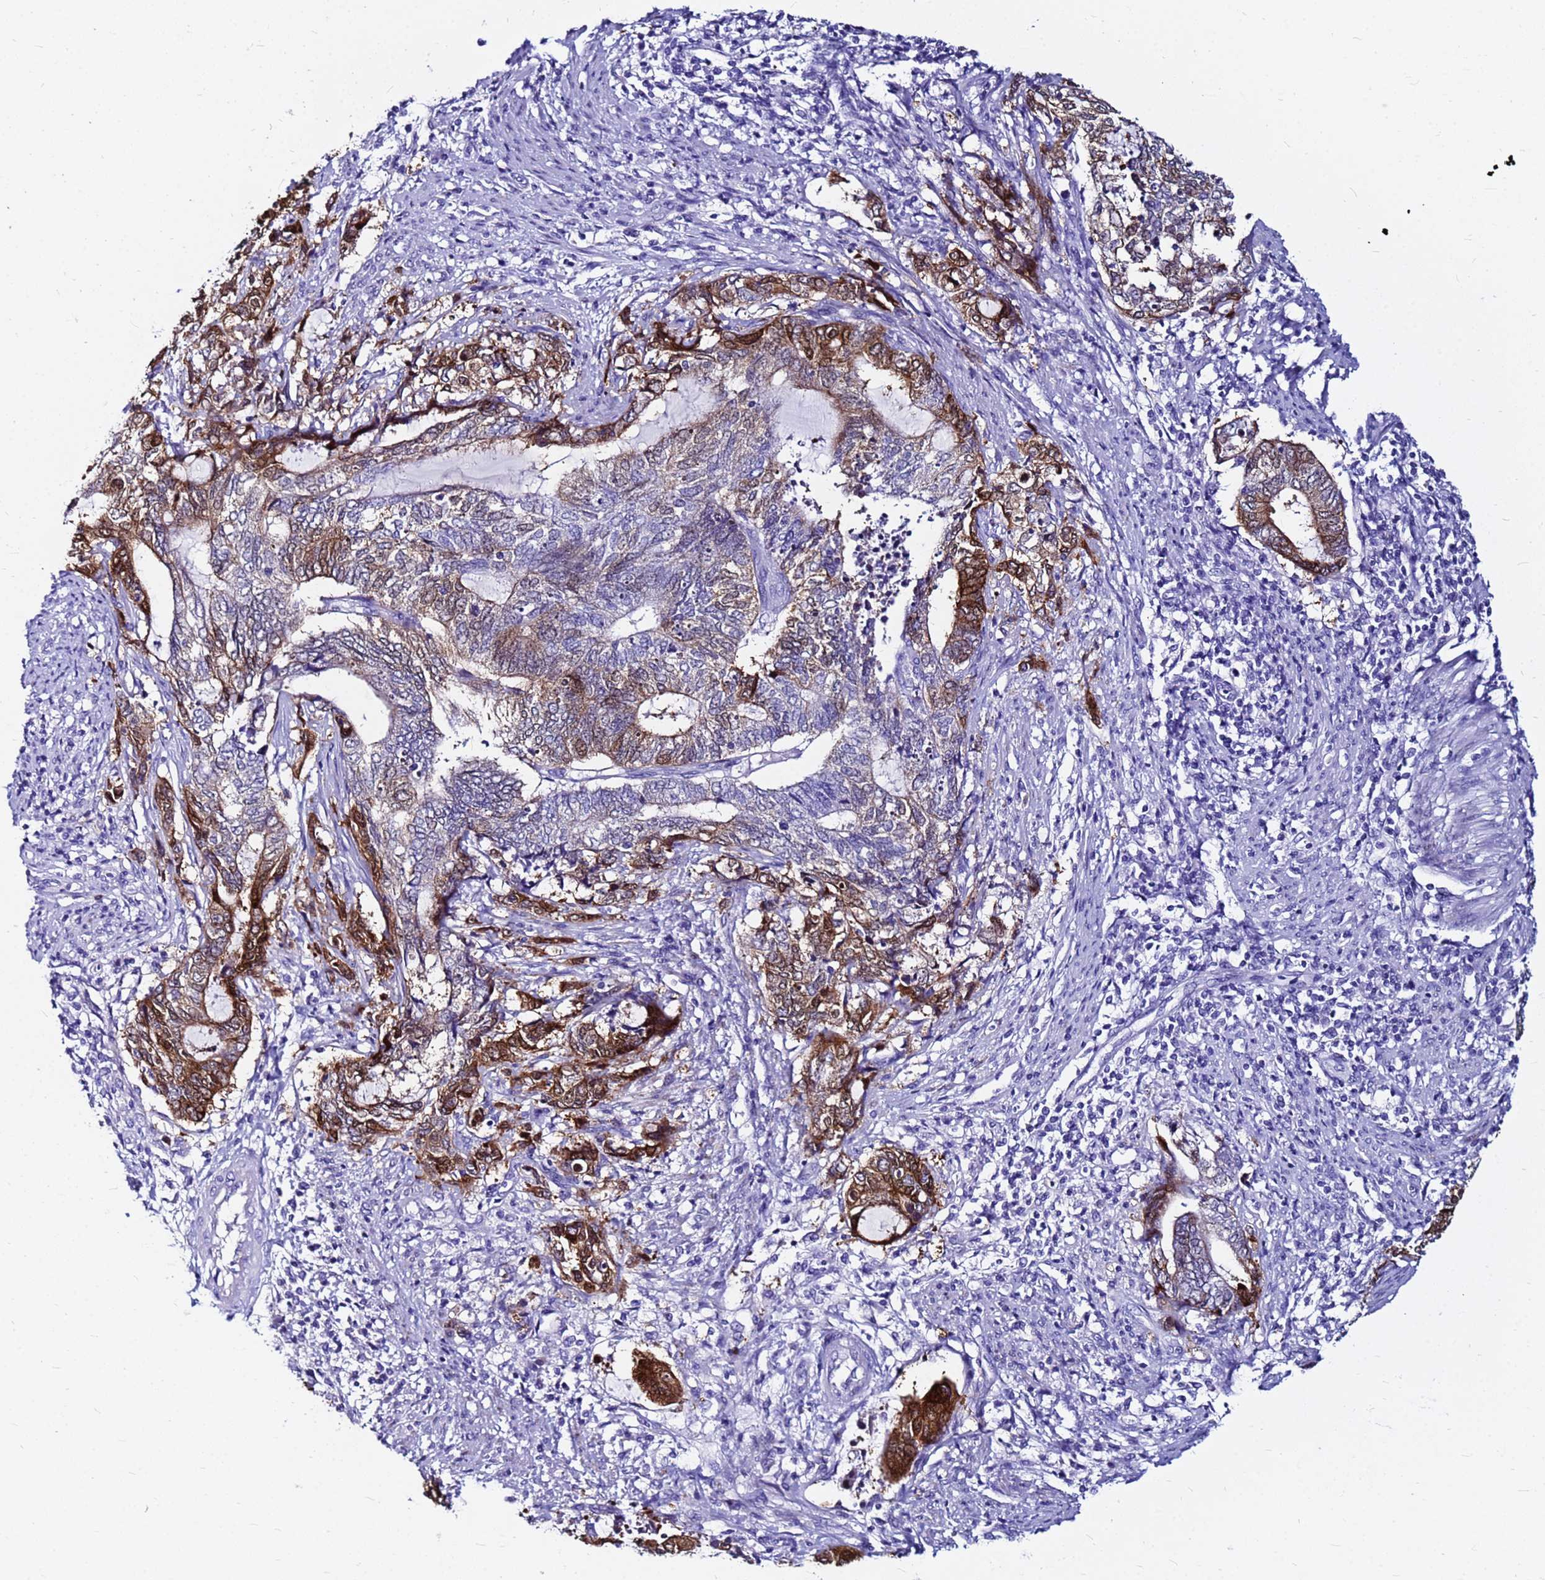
{"staining": {"intensity": "strong", "quantity": "25%-75%", "location": "cytoplasmic/membranous"}, "tissue": "endometrial cancer", "cell_type": "Tumor cells", "image_type": "cancer", "snomed": [{"axis": "morphology", "description": "Adenocarcinoma, NOS"}, {"axis": "topography", "description": "Uterus"}, {"axis": "topography", "description": "Endometrium"}], "caption": "Strong cytoplasmic/membranous staining for a protein is seen in about 25%-75% of tumor cells of adenocarcinoma (endometrial) using immunohistochemistry.", "gene": "PPP1R14C", "patient": {"sex": "female", "age": 70}}